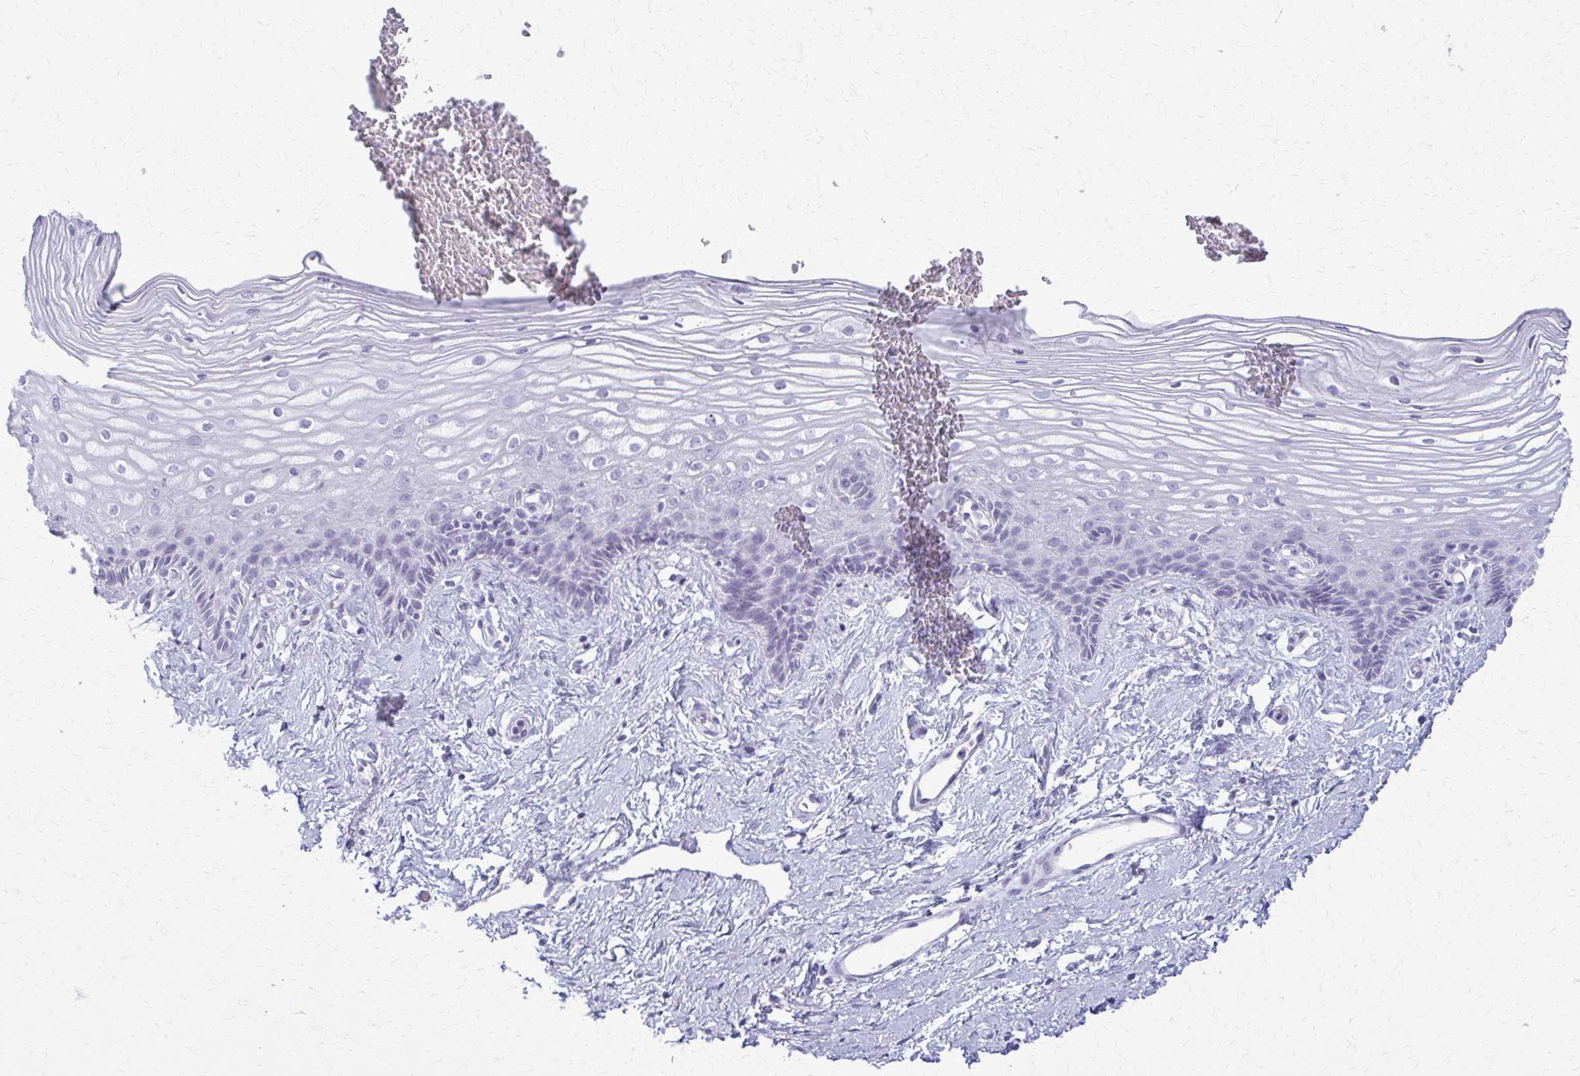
{"staining": {"intensity": "negative", "quantity": "none", "location": "none"}, "tissue": "cervix", "cell_type": "Glandular cells", "image_type": "normal", "snomed": [{"axis": "morphology", "description": "Normal tissue, NOS"}, {"axis": "topography", "description": "Cervix"}], "caption": "Micrograph shows no protein positivity in glandular cells of normal cervix. (DAB immunohistochemistry (IHC), high magnification).", "gene": "ACSM2A", "patient": {"sex": "female", "age": 40}}